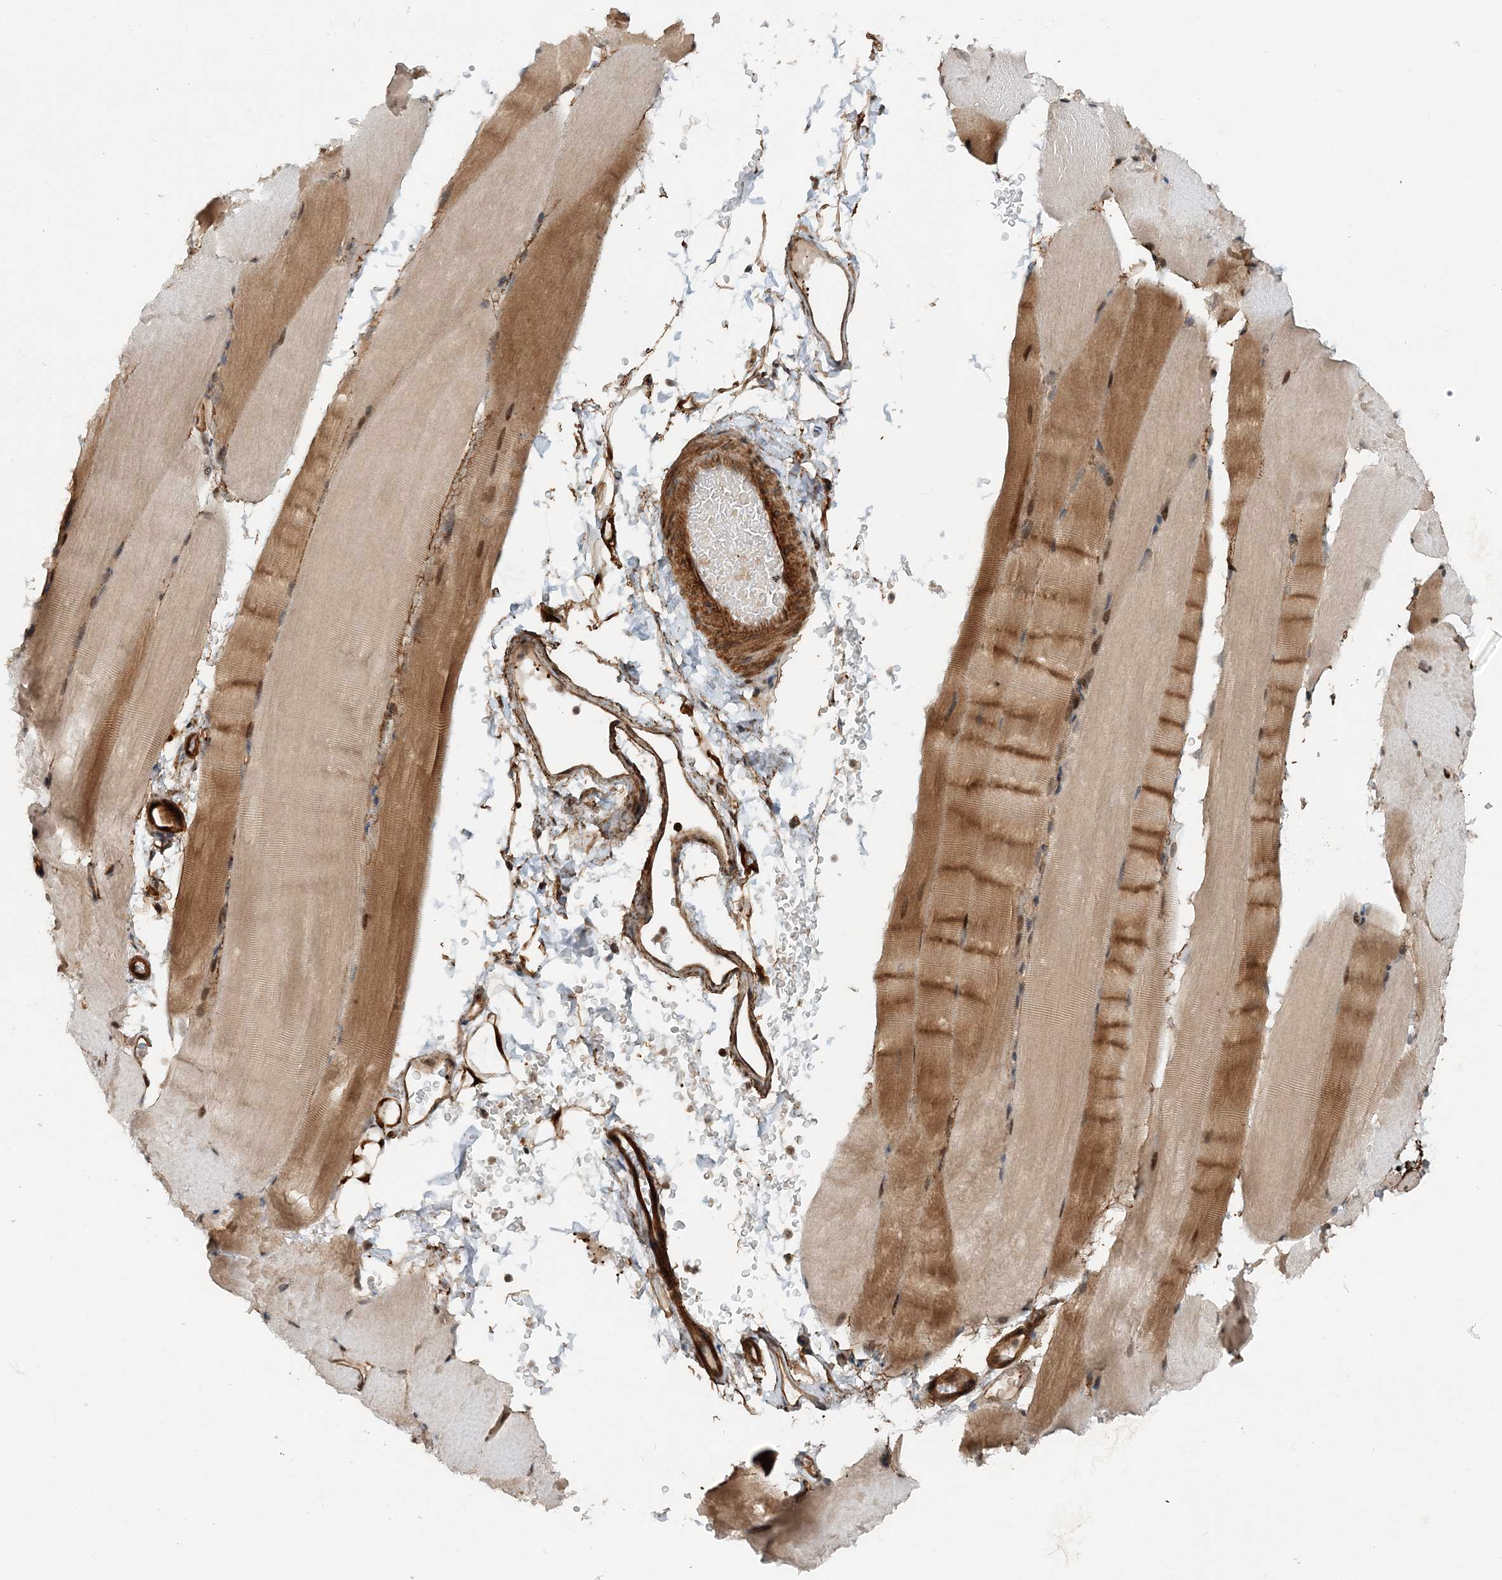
{"staining": {"intensity": "moderate", "quantity": "25%-75%", "location": "cytoplasmic/membranous,nuclear"}, "tissue": "skeletal muscle", "cell_type": "Myocytes", "image_type": "normal", "snomed": [{"axis": "morphology", "description": "Normal tissue, NOS"}, {"axis": "topography", "description": "Skeletal muscle"}, {"axis": "topography", "description": "Parathyroid gland"}], "caption": "IHC (DAB (3,3'-diaminobenzidine)) staining of unremarkable human skeletal muscle shows moderate cytoplasmic/membranous,nuclear protein expression in about 25%-75% of myocytes.", "gene": "GEMIN5", "patient": {"sex": "female", "age": 37}}